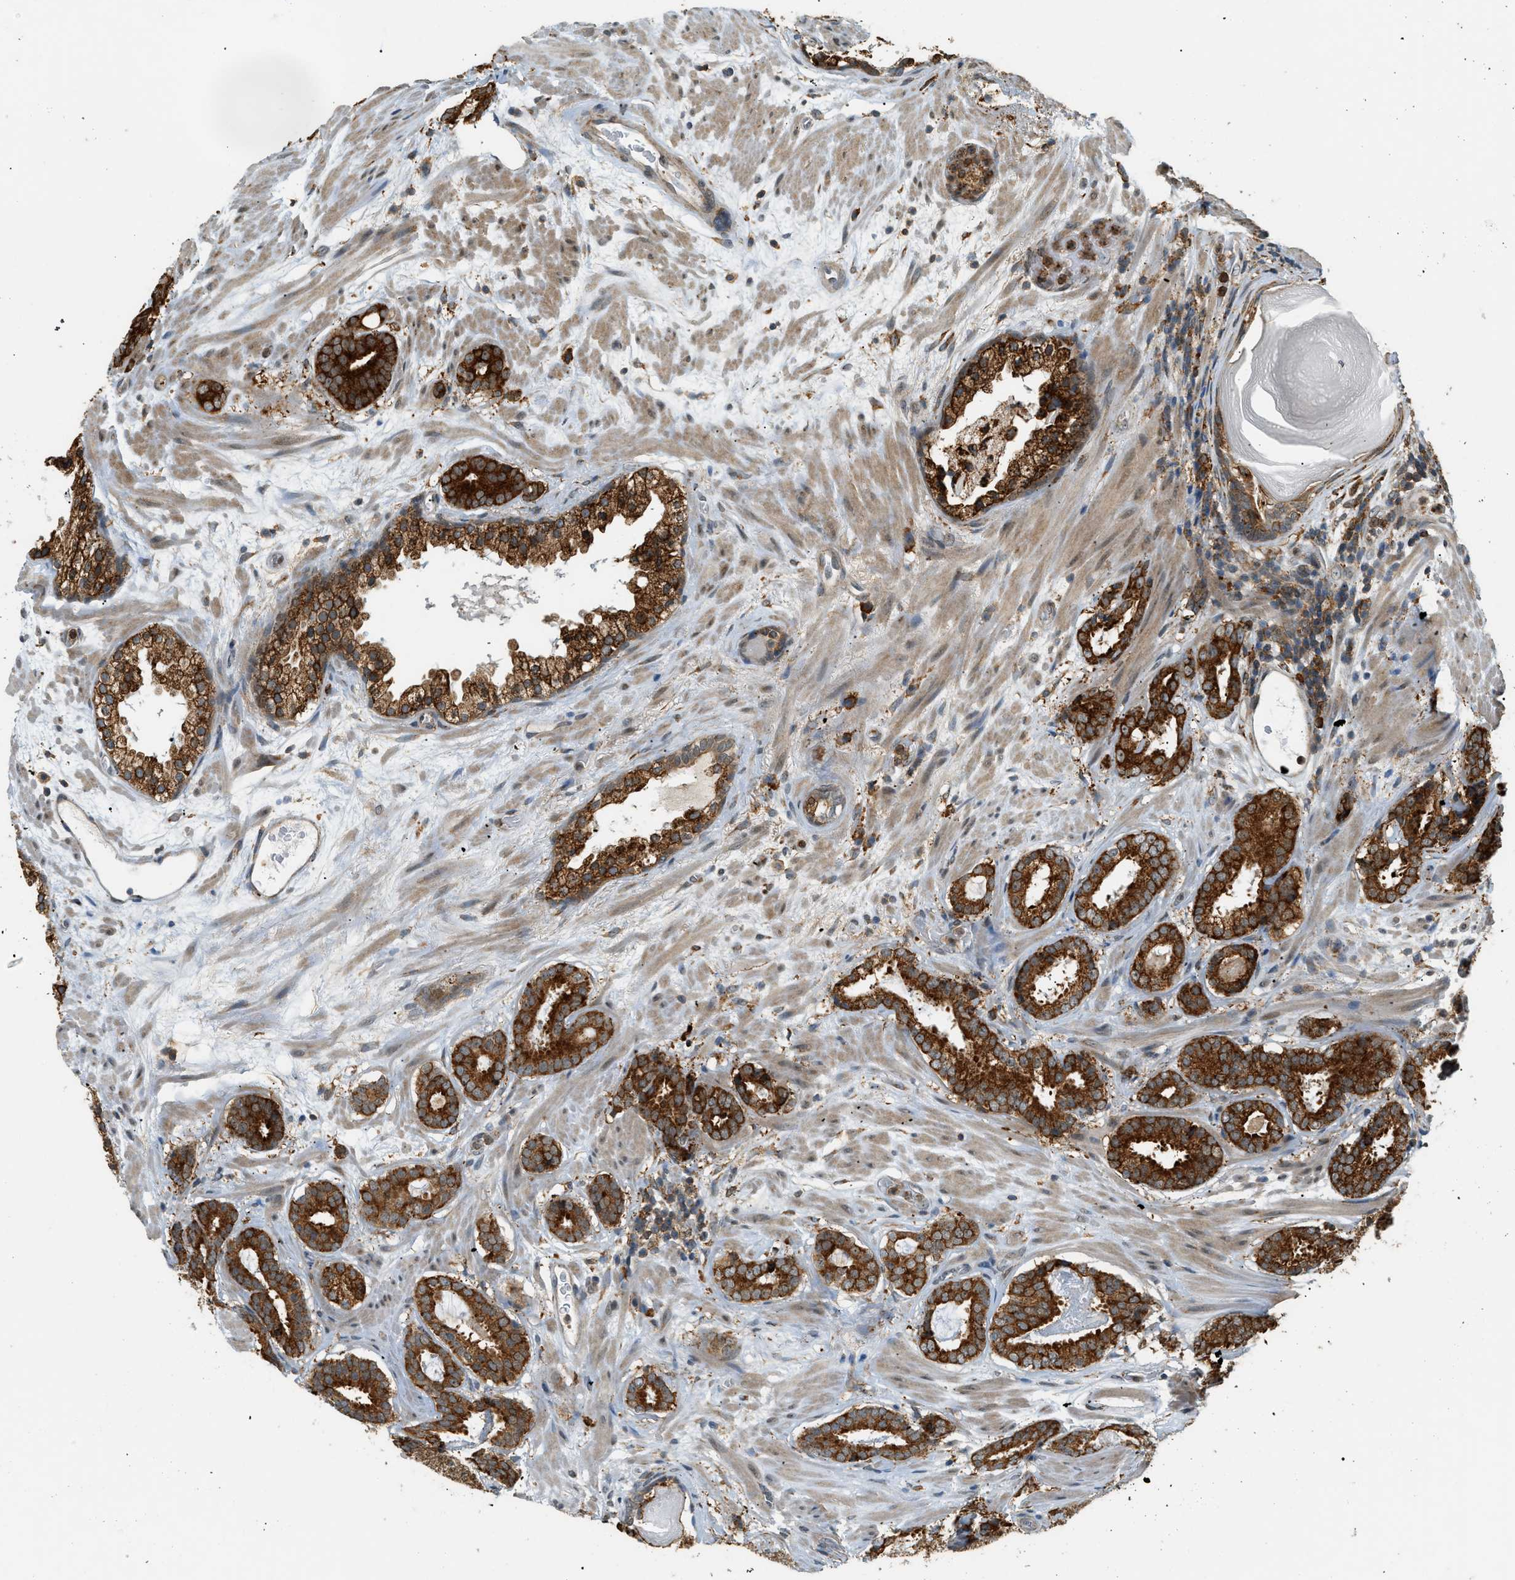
{"staining": {"intensity": "strong", "quantity": ">75%", "location": "cytoplasmic/membranous"}, "tissue": "prostate cancer", "cell_type": "Tumor cells", "image_type": "cancer", "snomed": [{"axis": "morphology", "description": "Adenocarcinoma, Low grade"}, {"axis": "topography", "description": "Prostate"}], "caption": "Adenocarcinoma (low-grade) (prostate) stained with DAB (3,3'-diaminobenzidine) IHC displays high levels of strong cytoplasmic/membranous staining in approximately >75% of tumor cells.", "gene": "SEMA4D", "patient": {"sex": "male", "age": 69}}